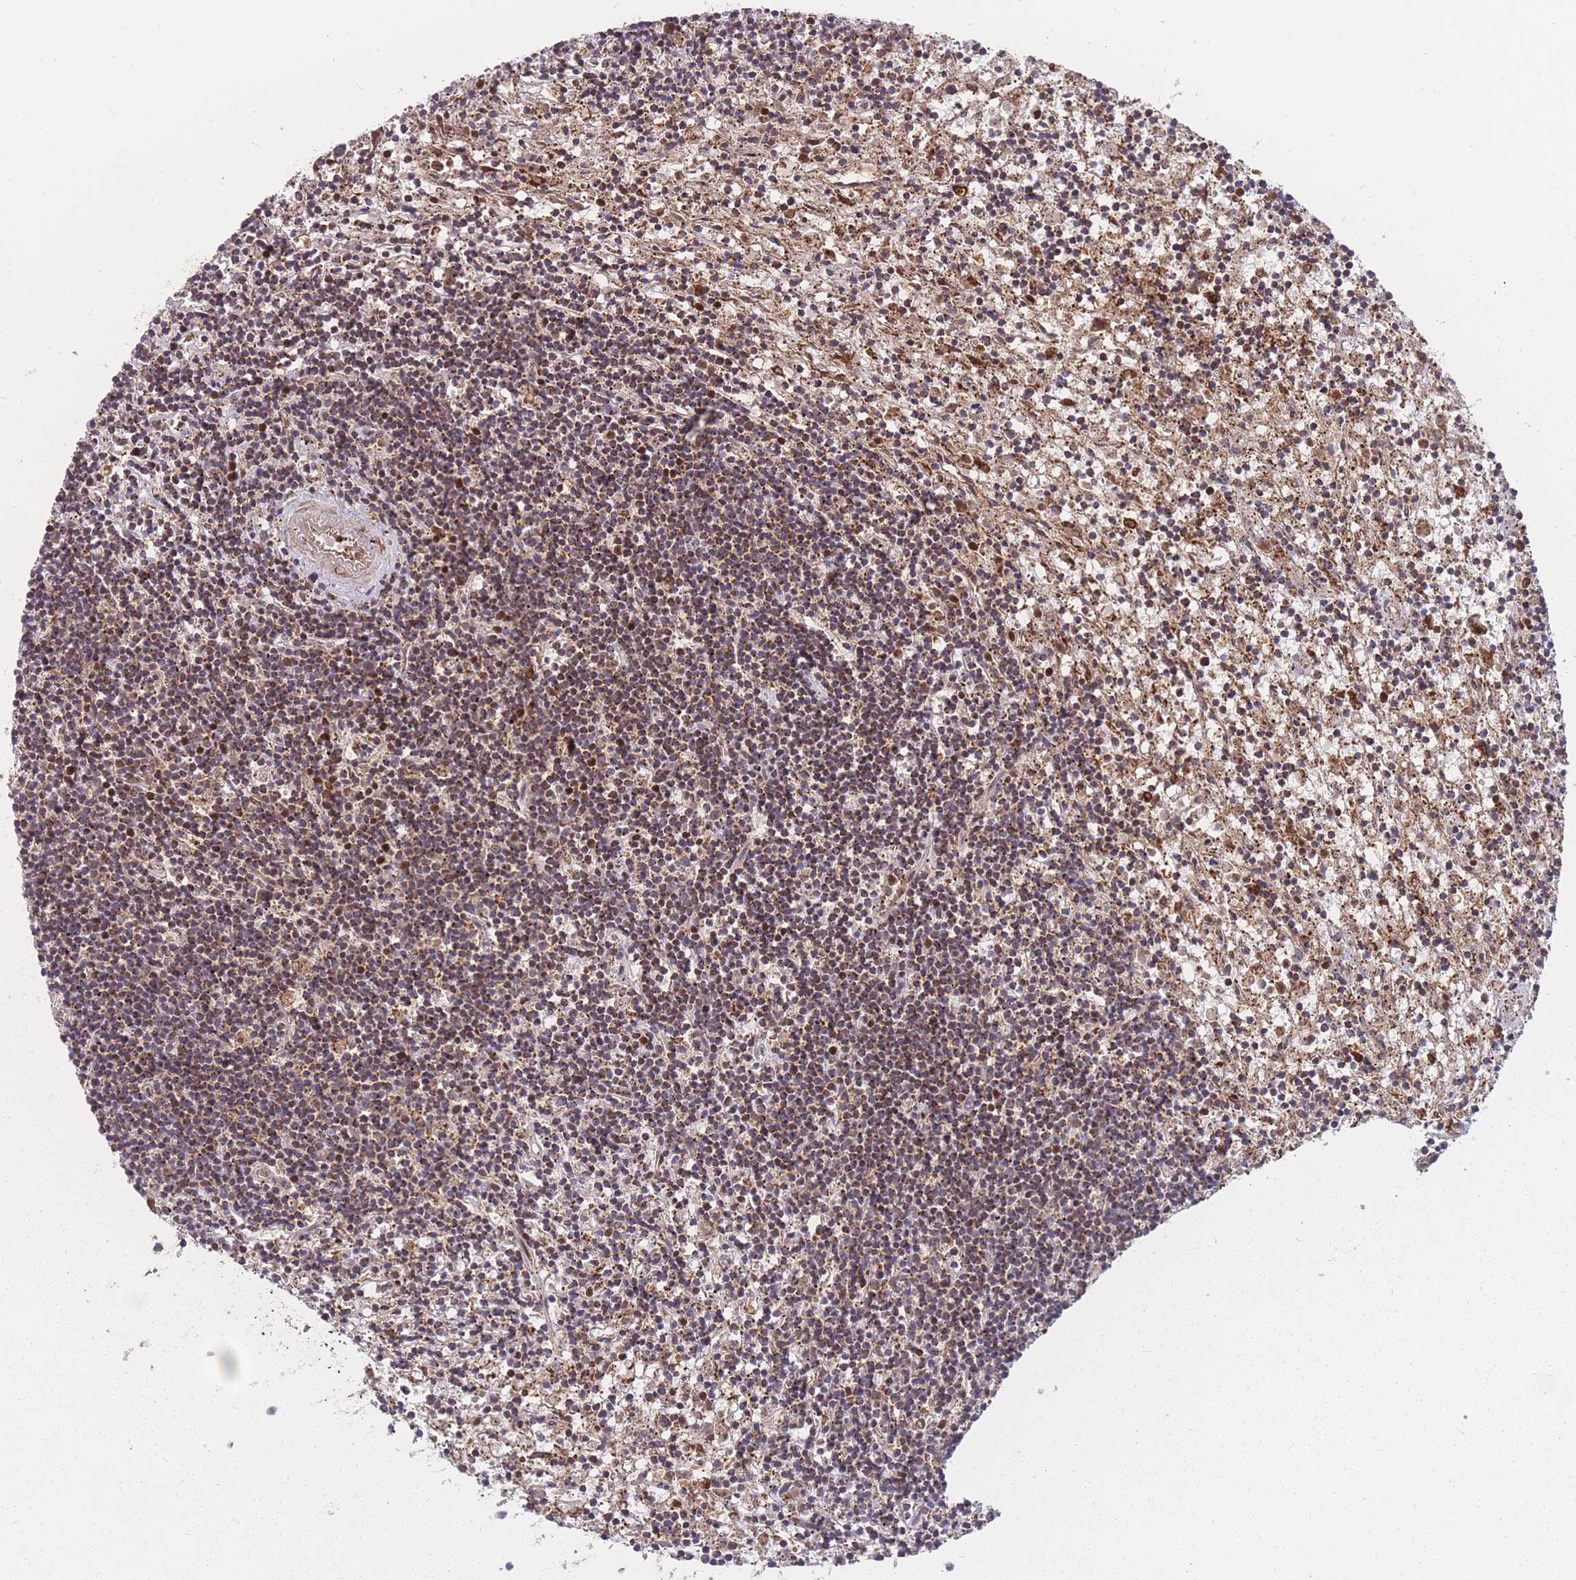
{"staining": {"intensity": "moderate", "quantity": "25%-75%", "location": "cytoplasmic/membranous"}, "tissue": "lymphoma", "cell_type": "Tumor cells", "image_type": "cancer", "snomed": [{"axis": "morphology", "description": "Malignant lymphoma, non-Hodgkin's type, Low grade"}, {"axis": "topography", "description": "Spleen"}], "caption": "Immunohistochemistry (IHC) image of neoplastic tissue: lymphoma stained using IHC displays medium levels of moderate protein expression localized specifically in the cytoplasmic/membranous of tumor cells, appearing as a cytoplasmic/membranous brown color.", "gene": "SLC35B4", "patient": {"sex": "male", "age": 76}}